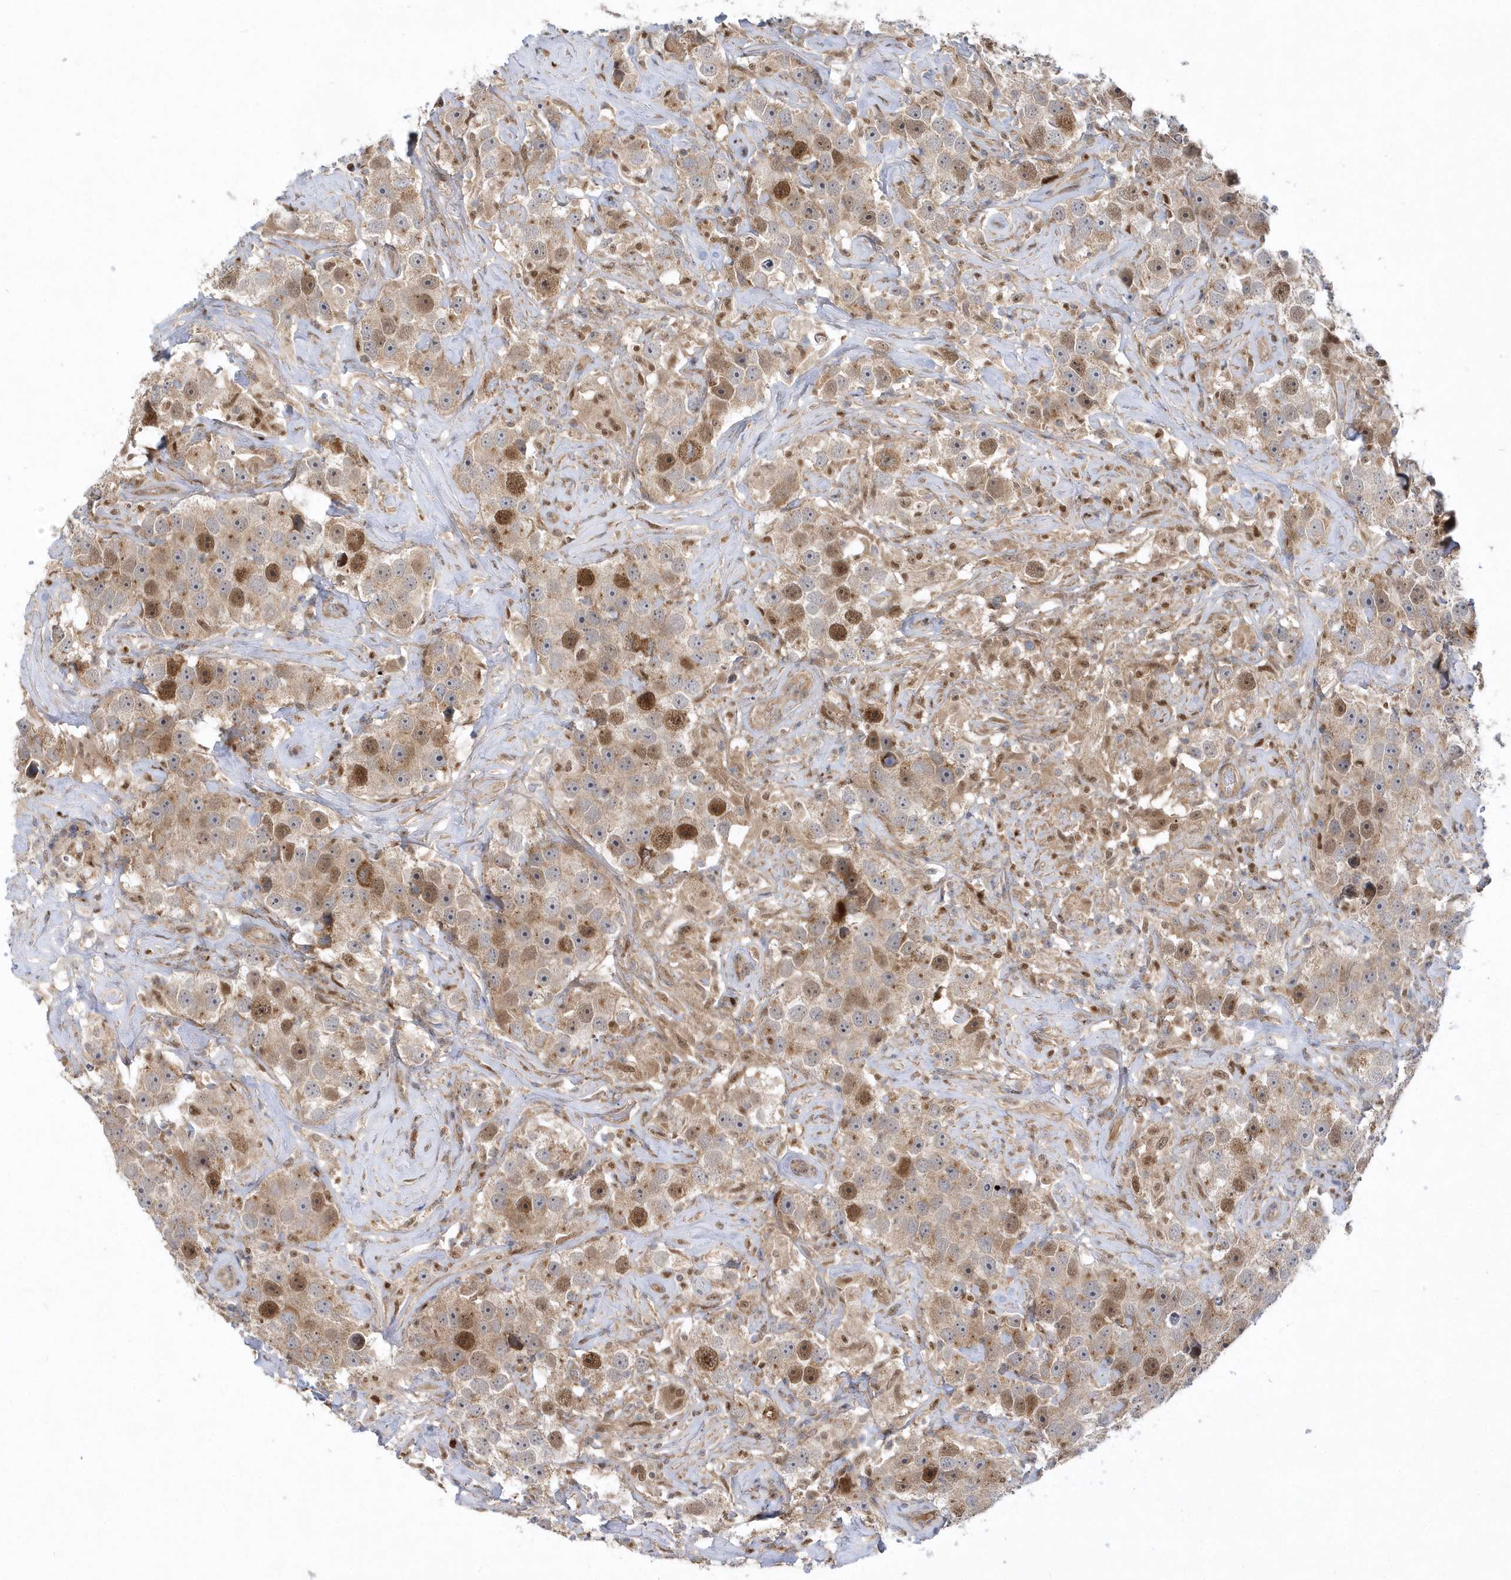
{"staining": {"intensity": "moderate", "quantity": ">75%", "location": "cytoplasmic/membranous,nuclear"}, "tissue": "testis cancer", "cell_type": "Tumor cells", "image_type": "cancer", "snomed": [{"axis": "morphology", "description": "Seminoma, NOS"}, {"axis": "topography", "description": "Testis"}], "caption": "This micrograph displays IHC staining of human testis cancer (seminoma), with medium moderate cytoplasmic/membranous and nuclear staining in approximately >75% of tumor cells.", "gene": "MXI1", "patient": {"sex": "male", "age": 49}}